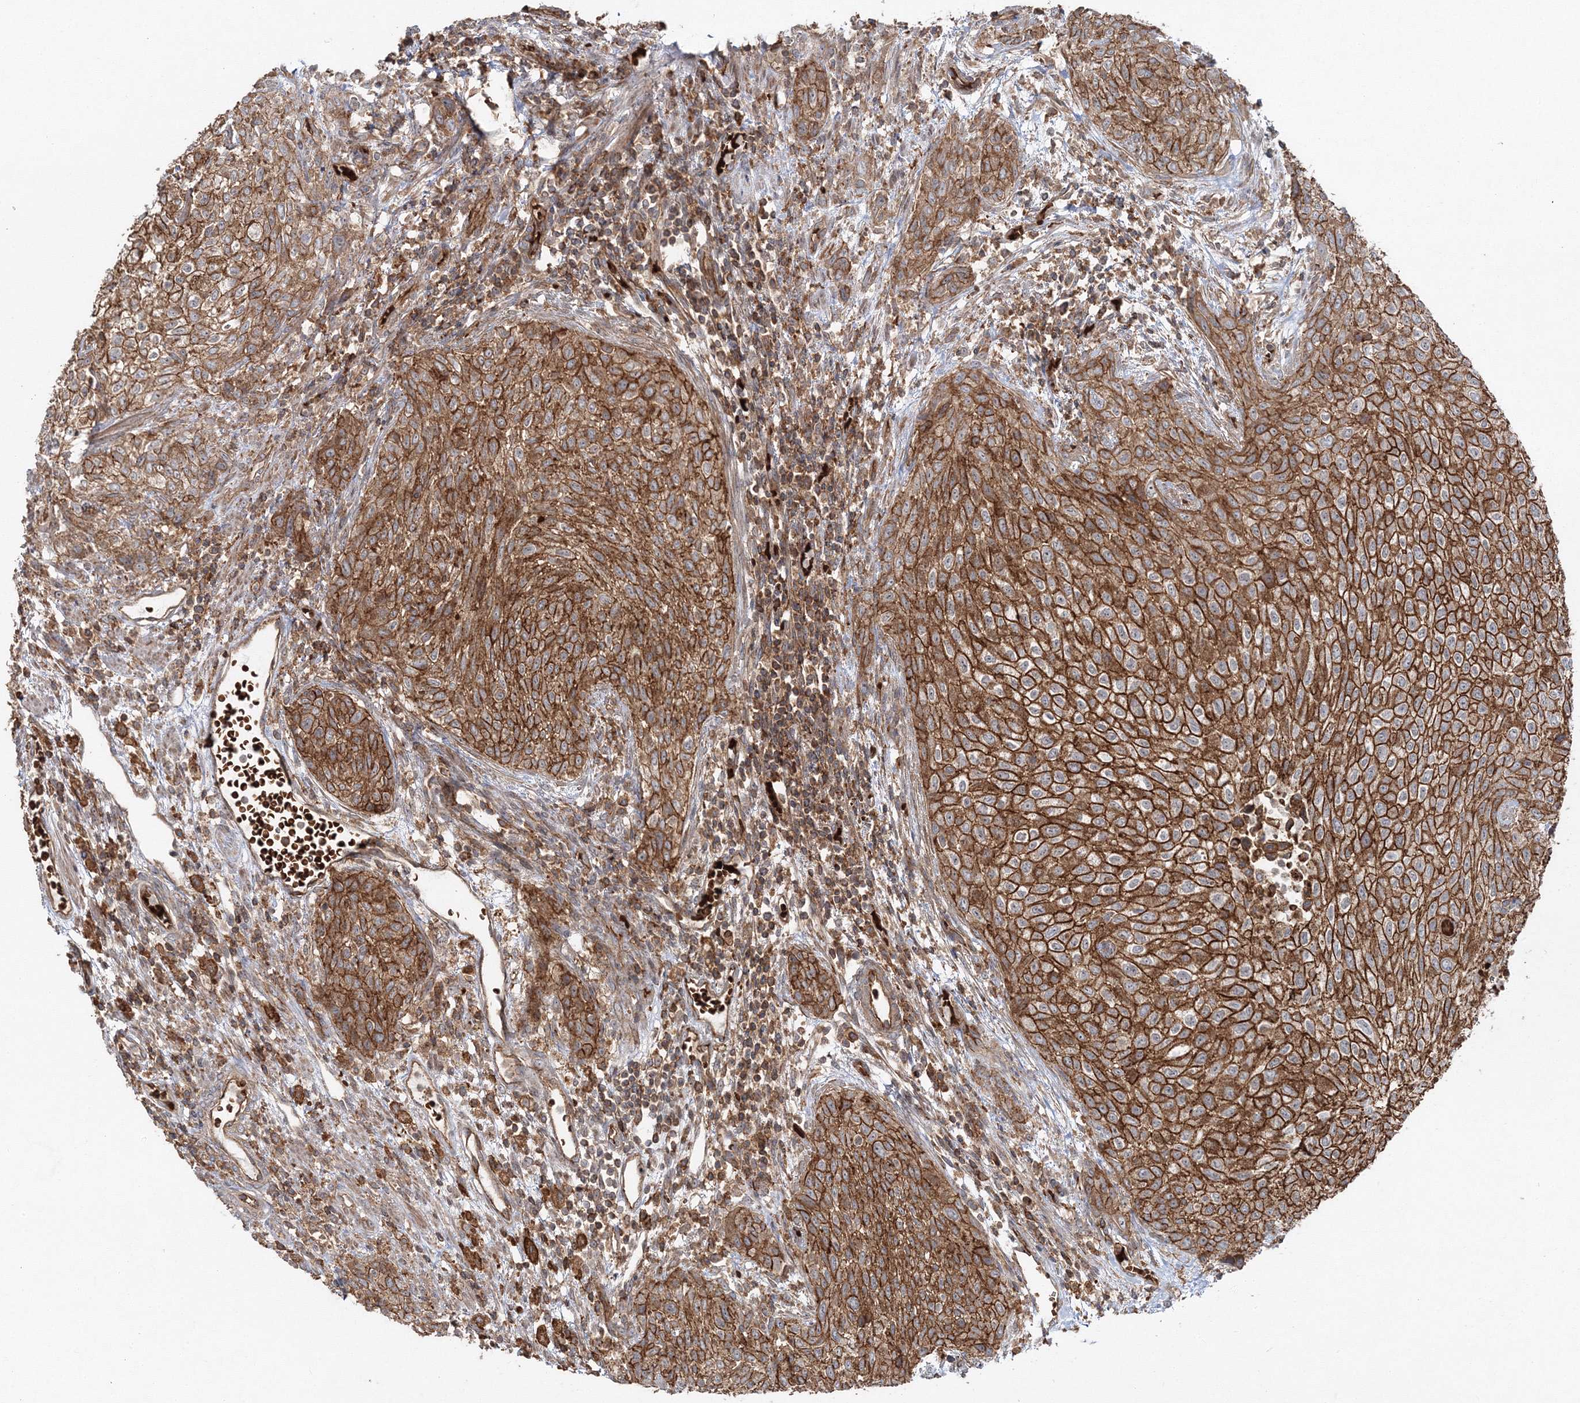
{"staining": {"intensity": "strong", "quantity": ">75%", "location": "cytoplasmic/membranous"}, "tissue": "urothelial cancer", "cell_type": "Tumor cells", "image_type": "cancer", "snomed": [{"axis": "morphology", "description": "Urothelial carcinoma, High grade"}, {"axis": "topography", "description": "Urinary bladder"}], "caption": "Immunohistochemistry of urothelial cancer reveals high levels of strong cytoplasmic/membranous positivity in approximately >75% of tumor cells.", "gene": "PCBD2", "patient": {"sex": "male", "age": 35}}